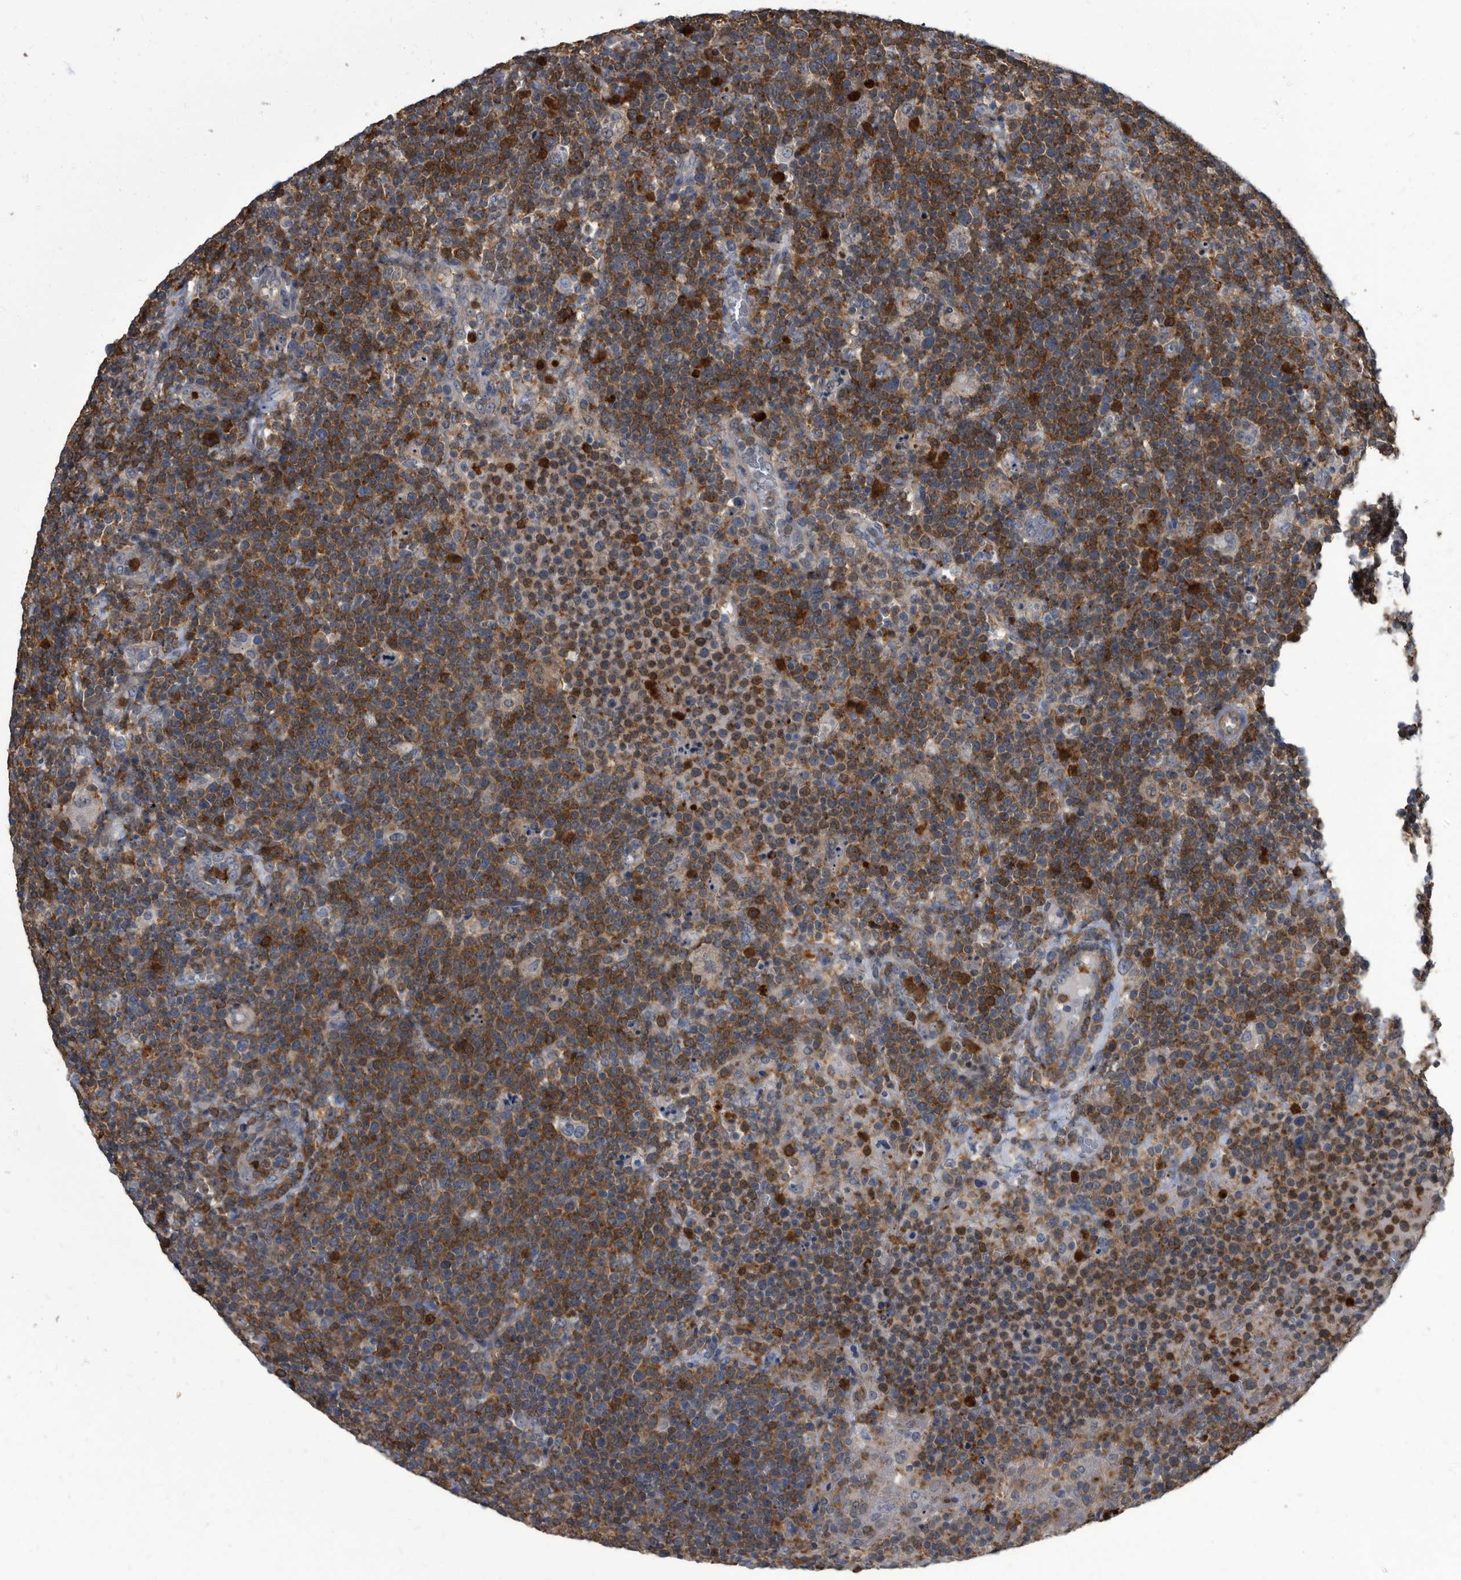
{"staining": {"intensity": "strong", "quantity": "25%-75%", "location": "cytoplasmic/membranous"}, "tissue": "lymphoma", "cell_type": "Tumor cells", "image_type": "cancer", "snomed": [{"axis": "morphology", "description": "Malignant lymphoma, non-Hodgkin's type, High grade"}, {"axis": "topography", "description": "Lymph node"}], "caption": "Protein expression analysis of human malignant lymphoma, non-Hodgkin's type (high-grade) reveals strong cytoplasmic/membranous staining in about 25%-75% of tumor cells.", "gene": "CDV3", "patient": {"sex": "male", "age": 61}}